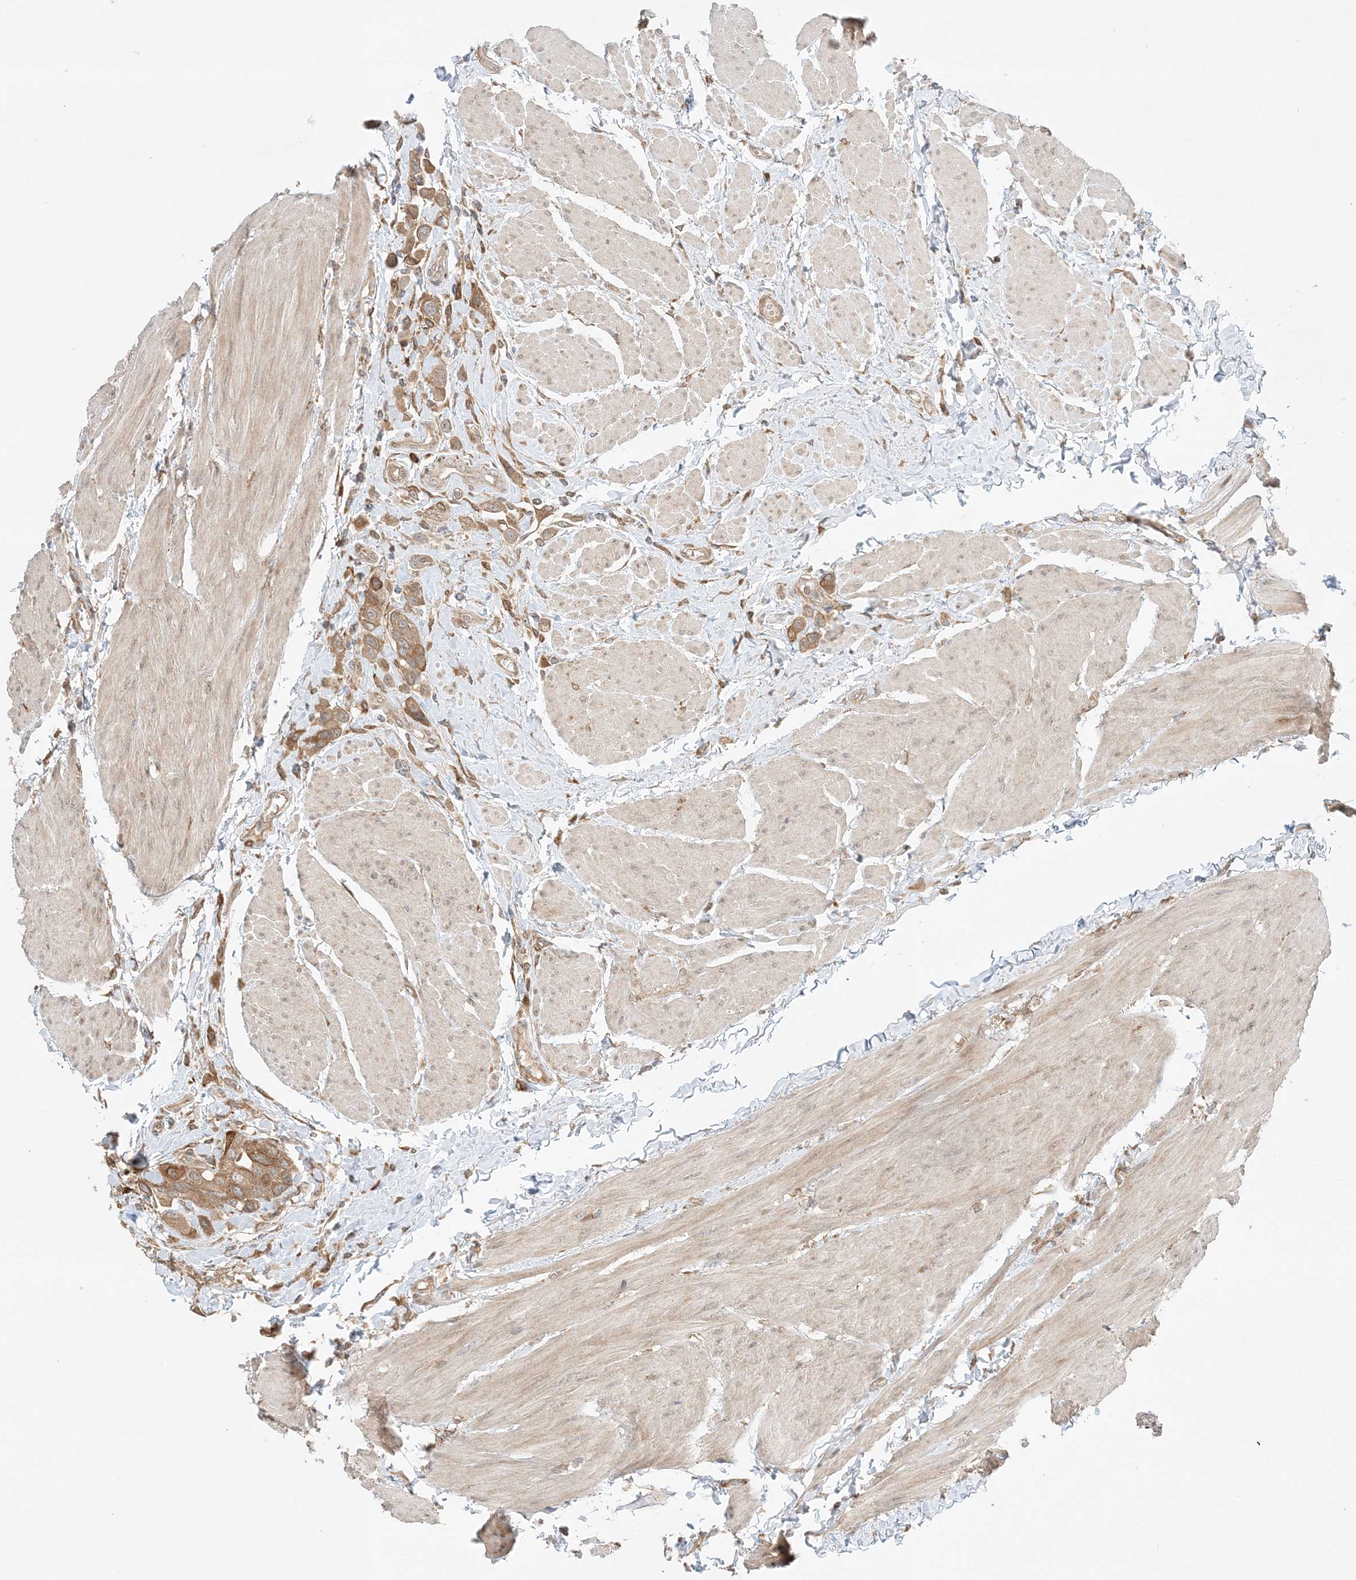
{"staining": {"intensity": "moderate", "quantity": ">75%", "location": "cytoplasmic/membranous"}, "tissue": "urothelial cancer", "cell_type": "Tumor cells", "image_type": "cancer", "snomed": [{"axis": "morphology", "description": "Urothelial carcinoma, High grade"}, {"axis": "topography", "description": "Urinary bladder"}], "caption": "A medium amount of moderate cytoplasmic/membranous staining is appreciated in about >75% of tumor cells in urothelial cancer tissue.", "gene": "SCARF2", "patient": {"sex": "male", "age": 50}}